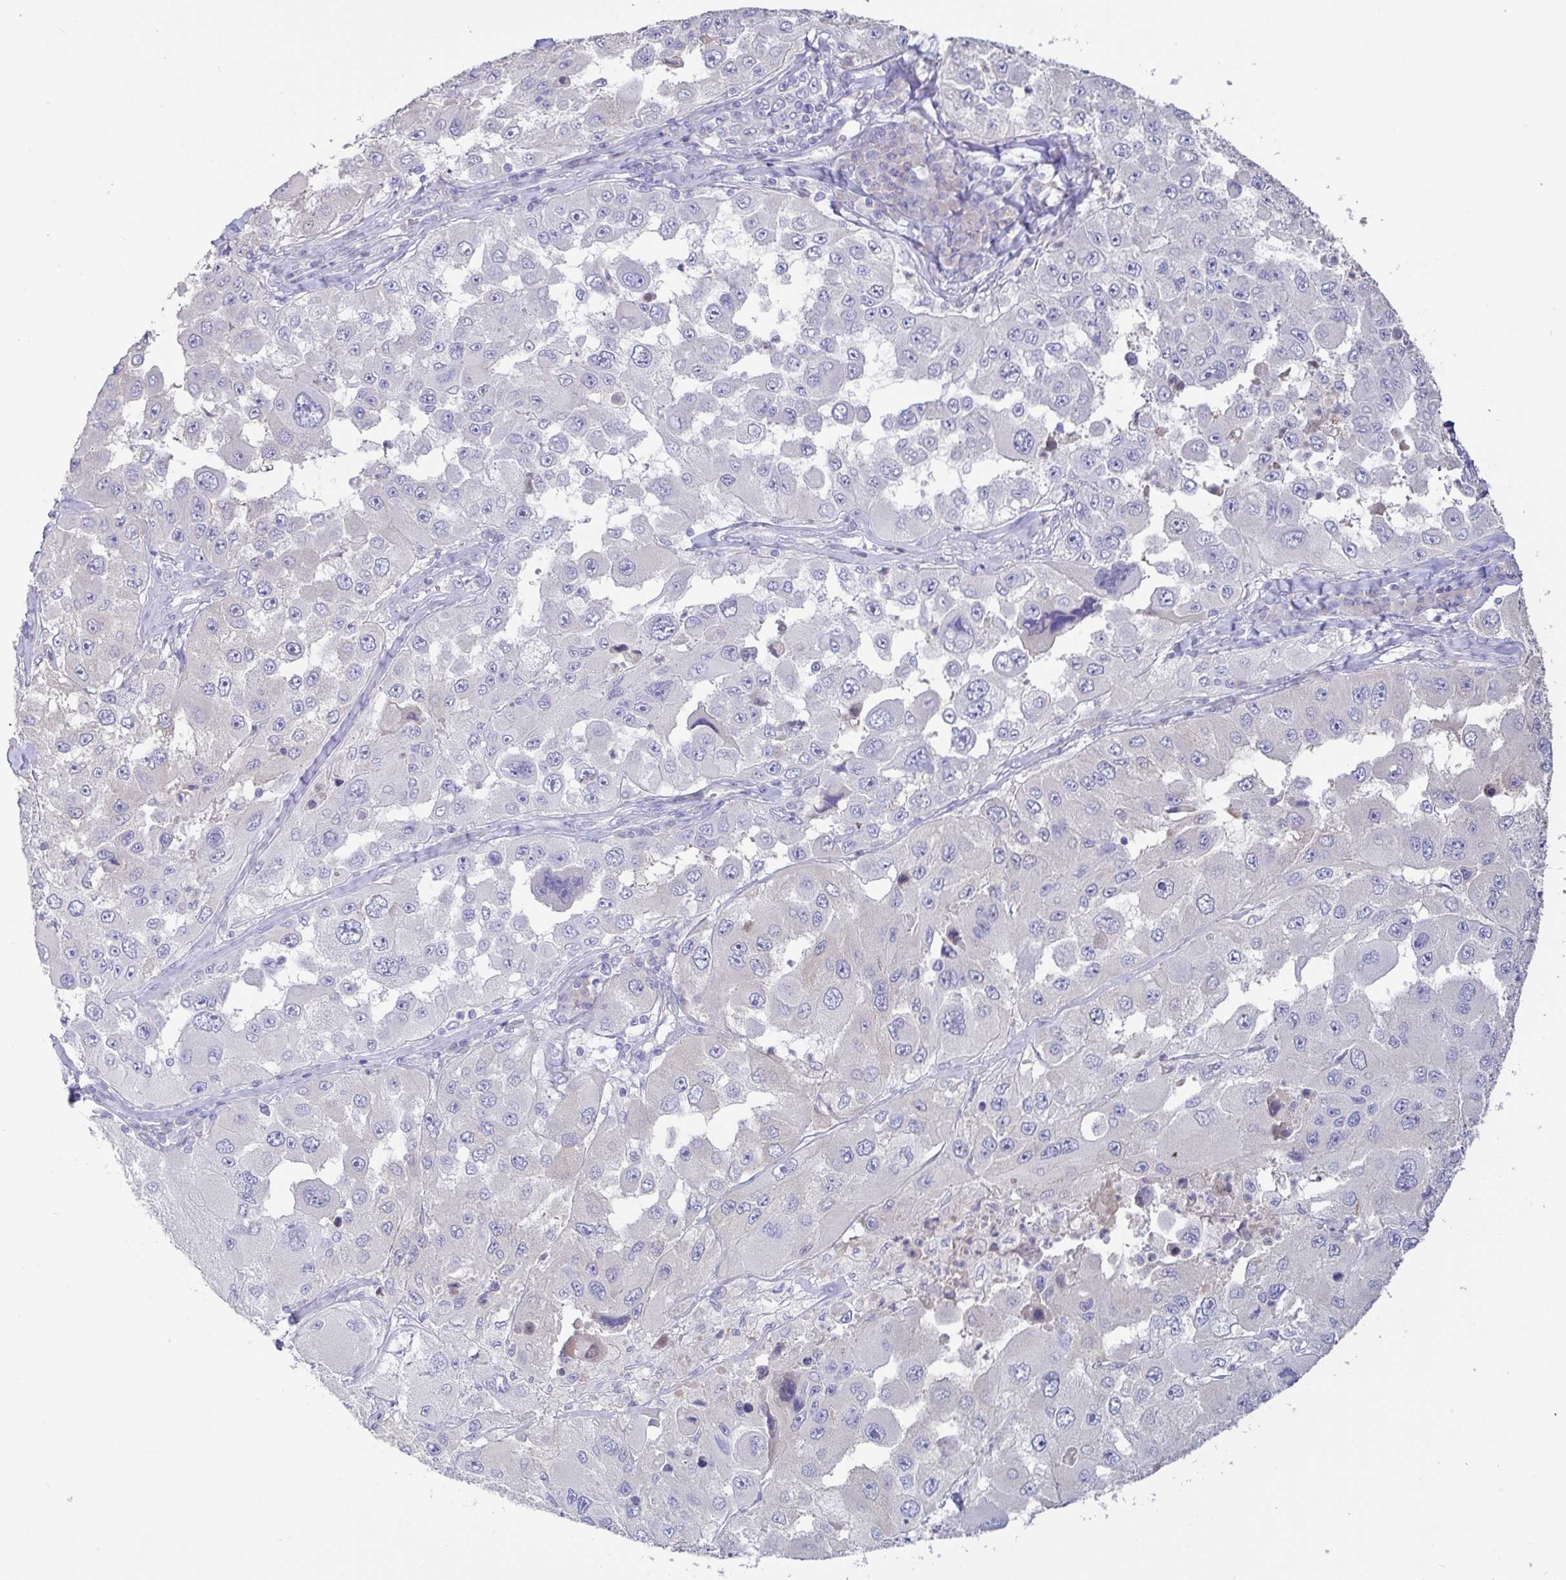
{"staining": {"intensity": "negative", "quantity": "none", "location": "none"}, "tissue": "melanoma", "cell_type": "Tumor cells", "image_type": "cancer", "snomed": [{"axis": "morphology", "description": "Malignant melanoma, Metastatic site"}, {"axis": "topography", "description": "Lymph node"}], "caption": "Malignant melanoma (metastatic site) was stained to show a protein in brown. There is no significant expression in tumor cells.", "gene": "PYGM", "patient": {"sex": "male", "age": 62}}